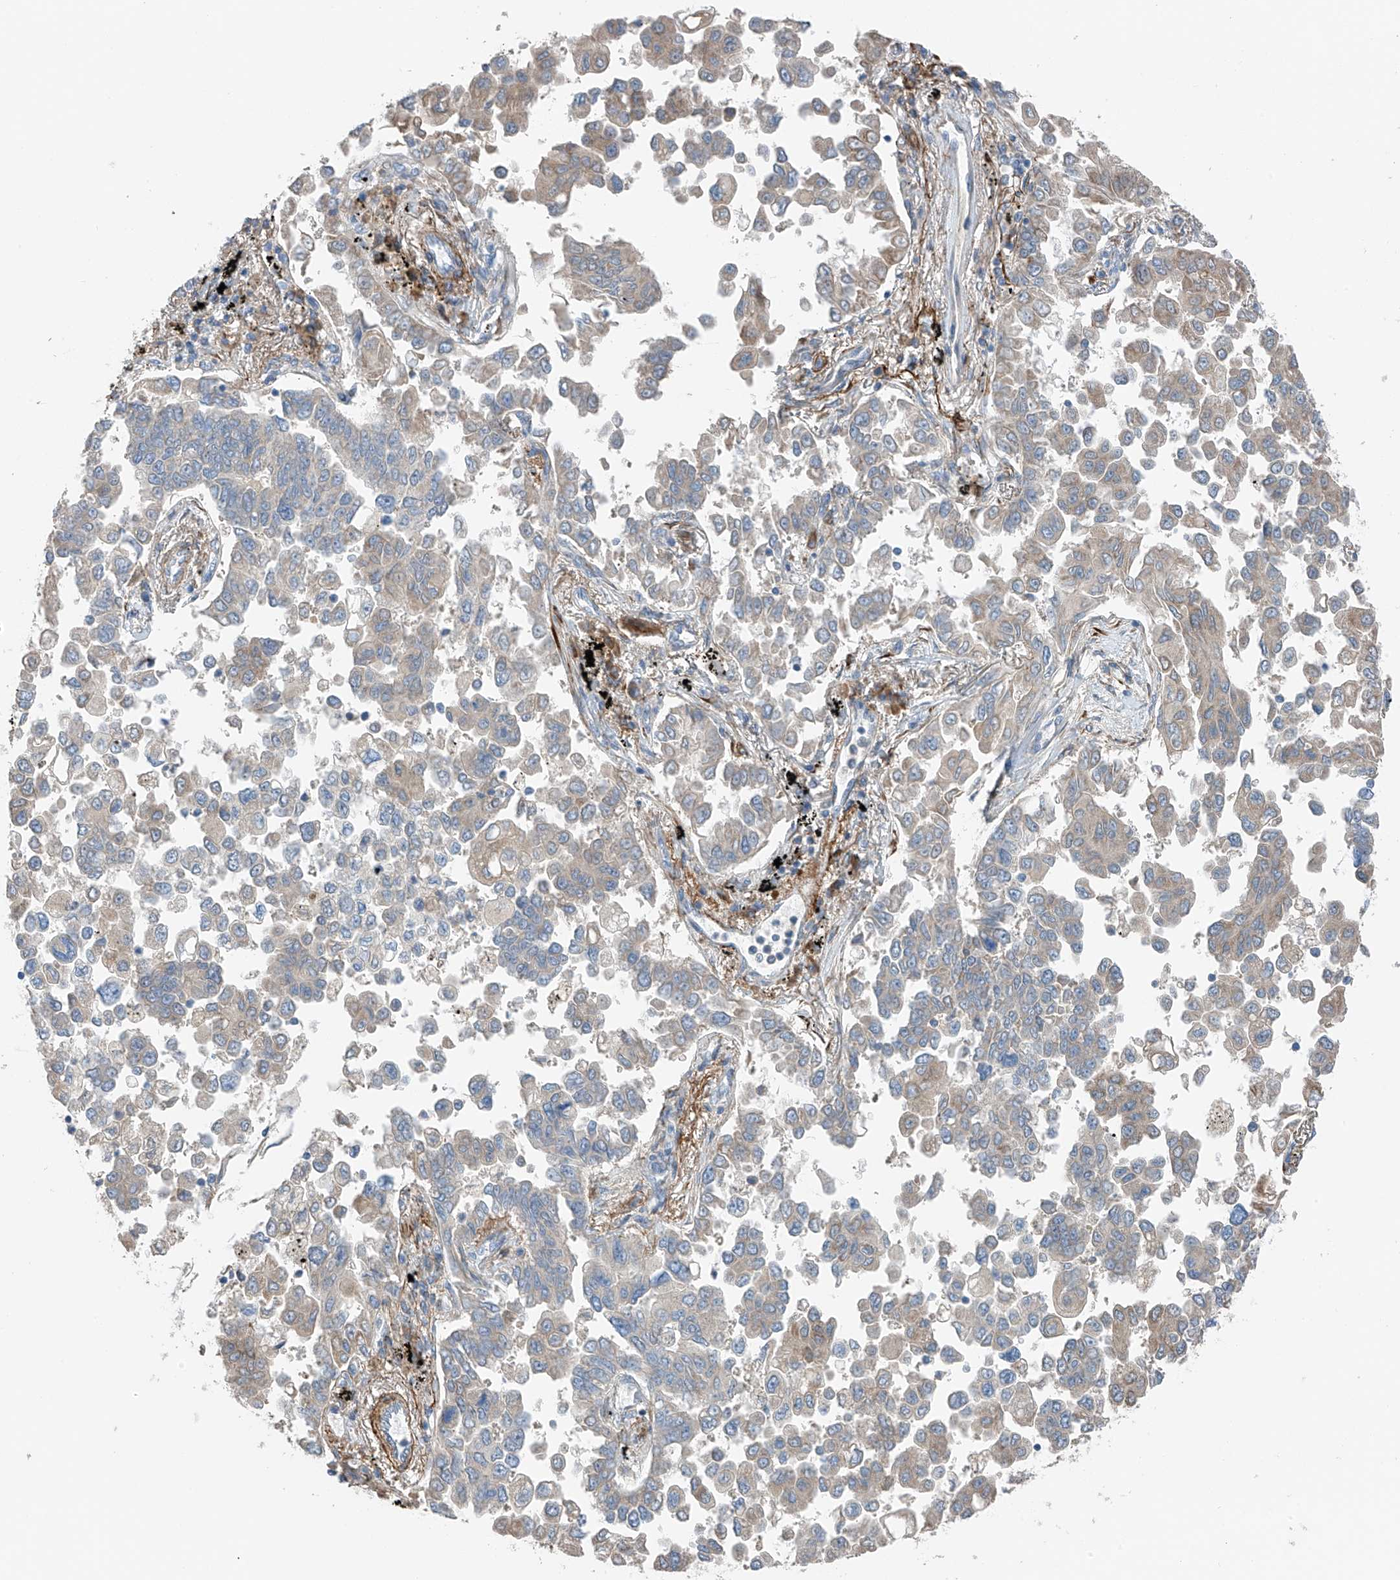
{"staining": {"intensity": "negative", "quantity": "none", "location": "none"}, "tissue": "lung cancer", "cell_type": "Tumor cells", "image_type": "cancer", "snomed": [{"axis": "morphology", "description": "Adenocarcinoma, NOS"}, {"axis": "topography", "description": "Lung"}], "caption": "The image demonstrates no staining of tumor cells in lung adenocarcinoma.", "gene": "GALNTL6", "patient": {"sex": "female", "age": 67}}